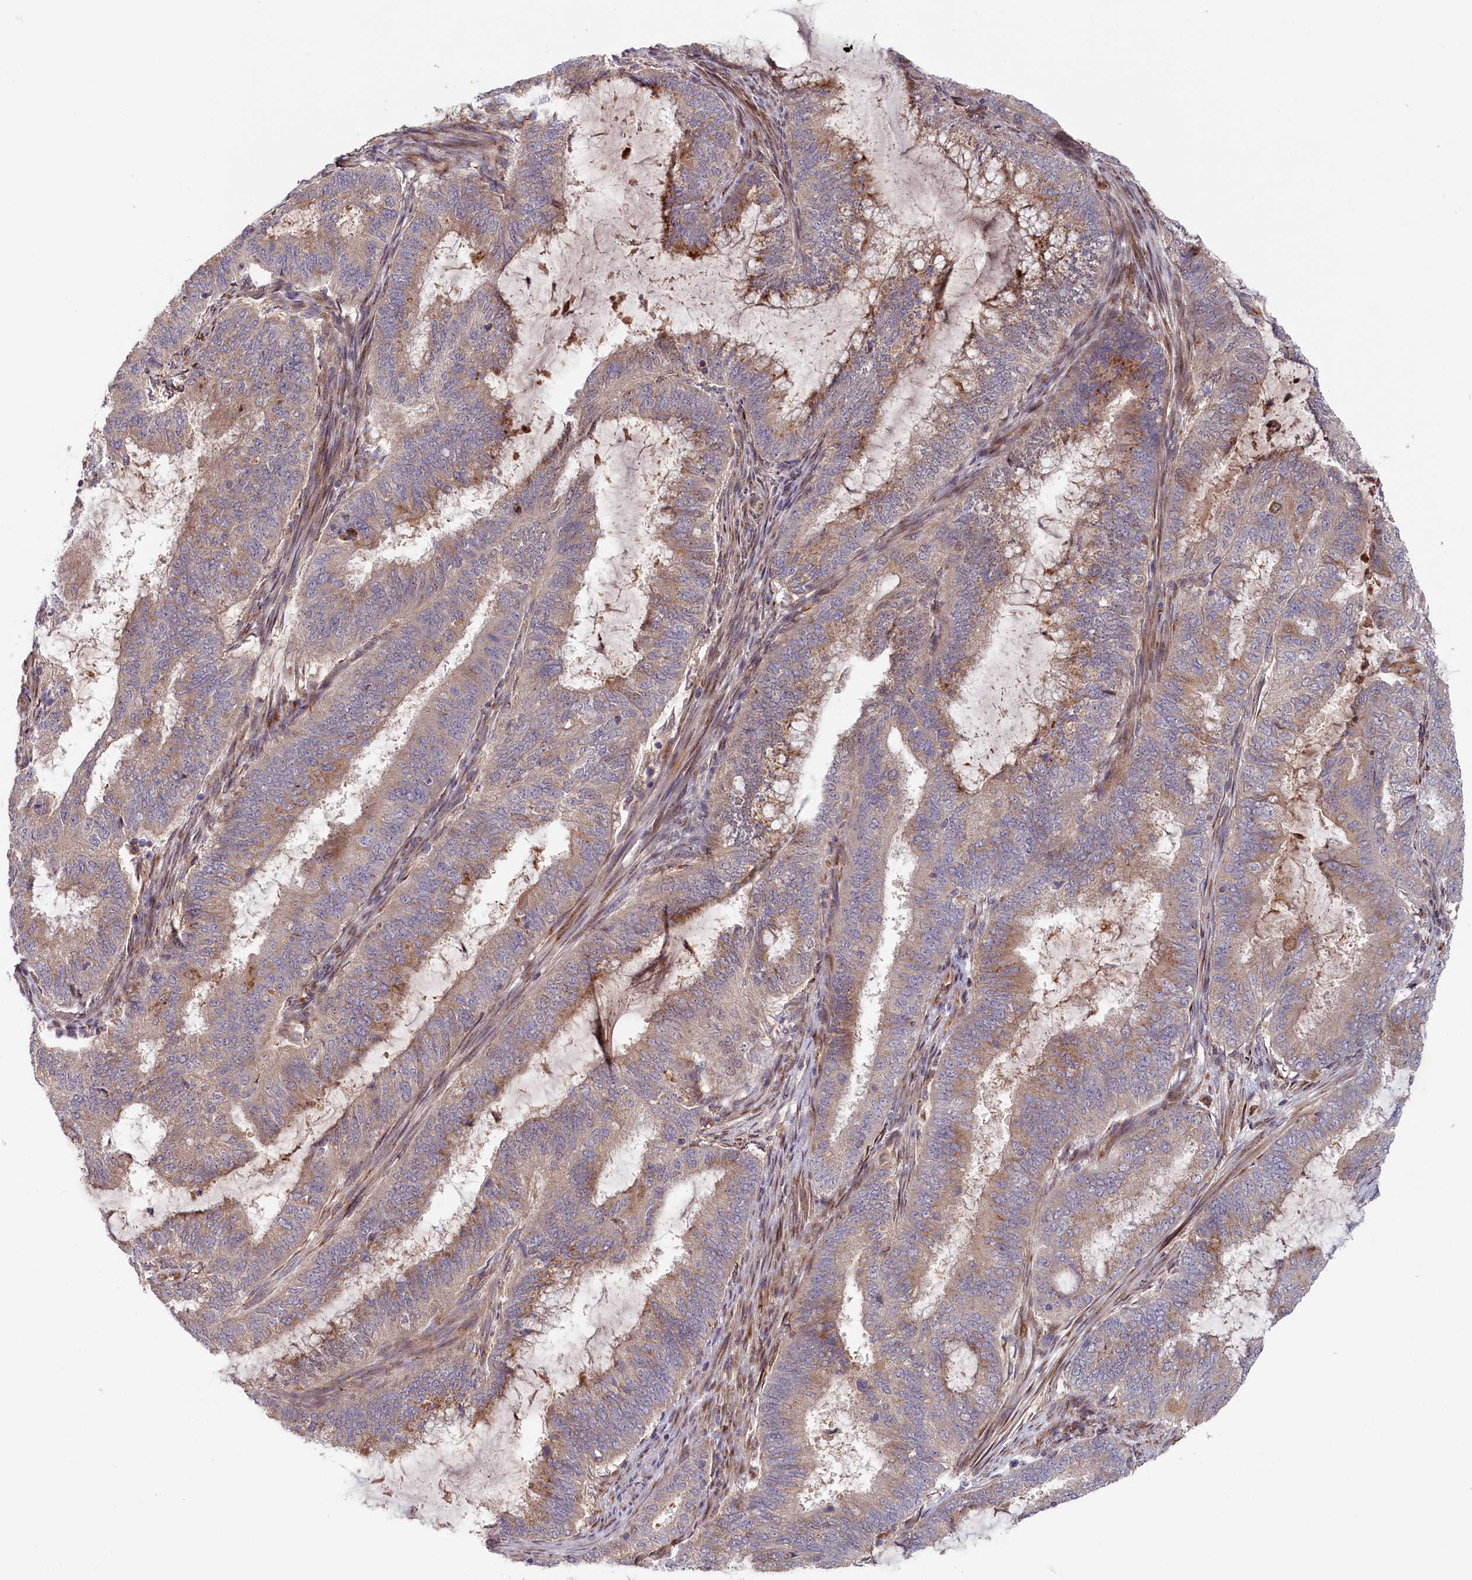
{"staining": {"intensity": "weak", "quantity": "25%-75%", "location": "cytoplasmic/membranous"}, "tissue": "endometrial cancer", "cell_type": "Tumor cells", "image_type": "cancer", "snomed": [{"axis": "morphology", "description": "Adenocarcinoma, NOS"}, {"axis": "topography", "description": "Endometrium"}], "caption": "Immunohistochemical staining of human endometrial cancer demonstrates weak cytoplasmic/membranous protein positivity in about 25%-75% of tumor cells.", "gene": "CHST12", "patient": {"sex": "female", "age": 51}}